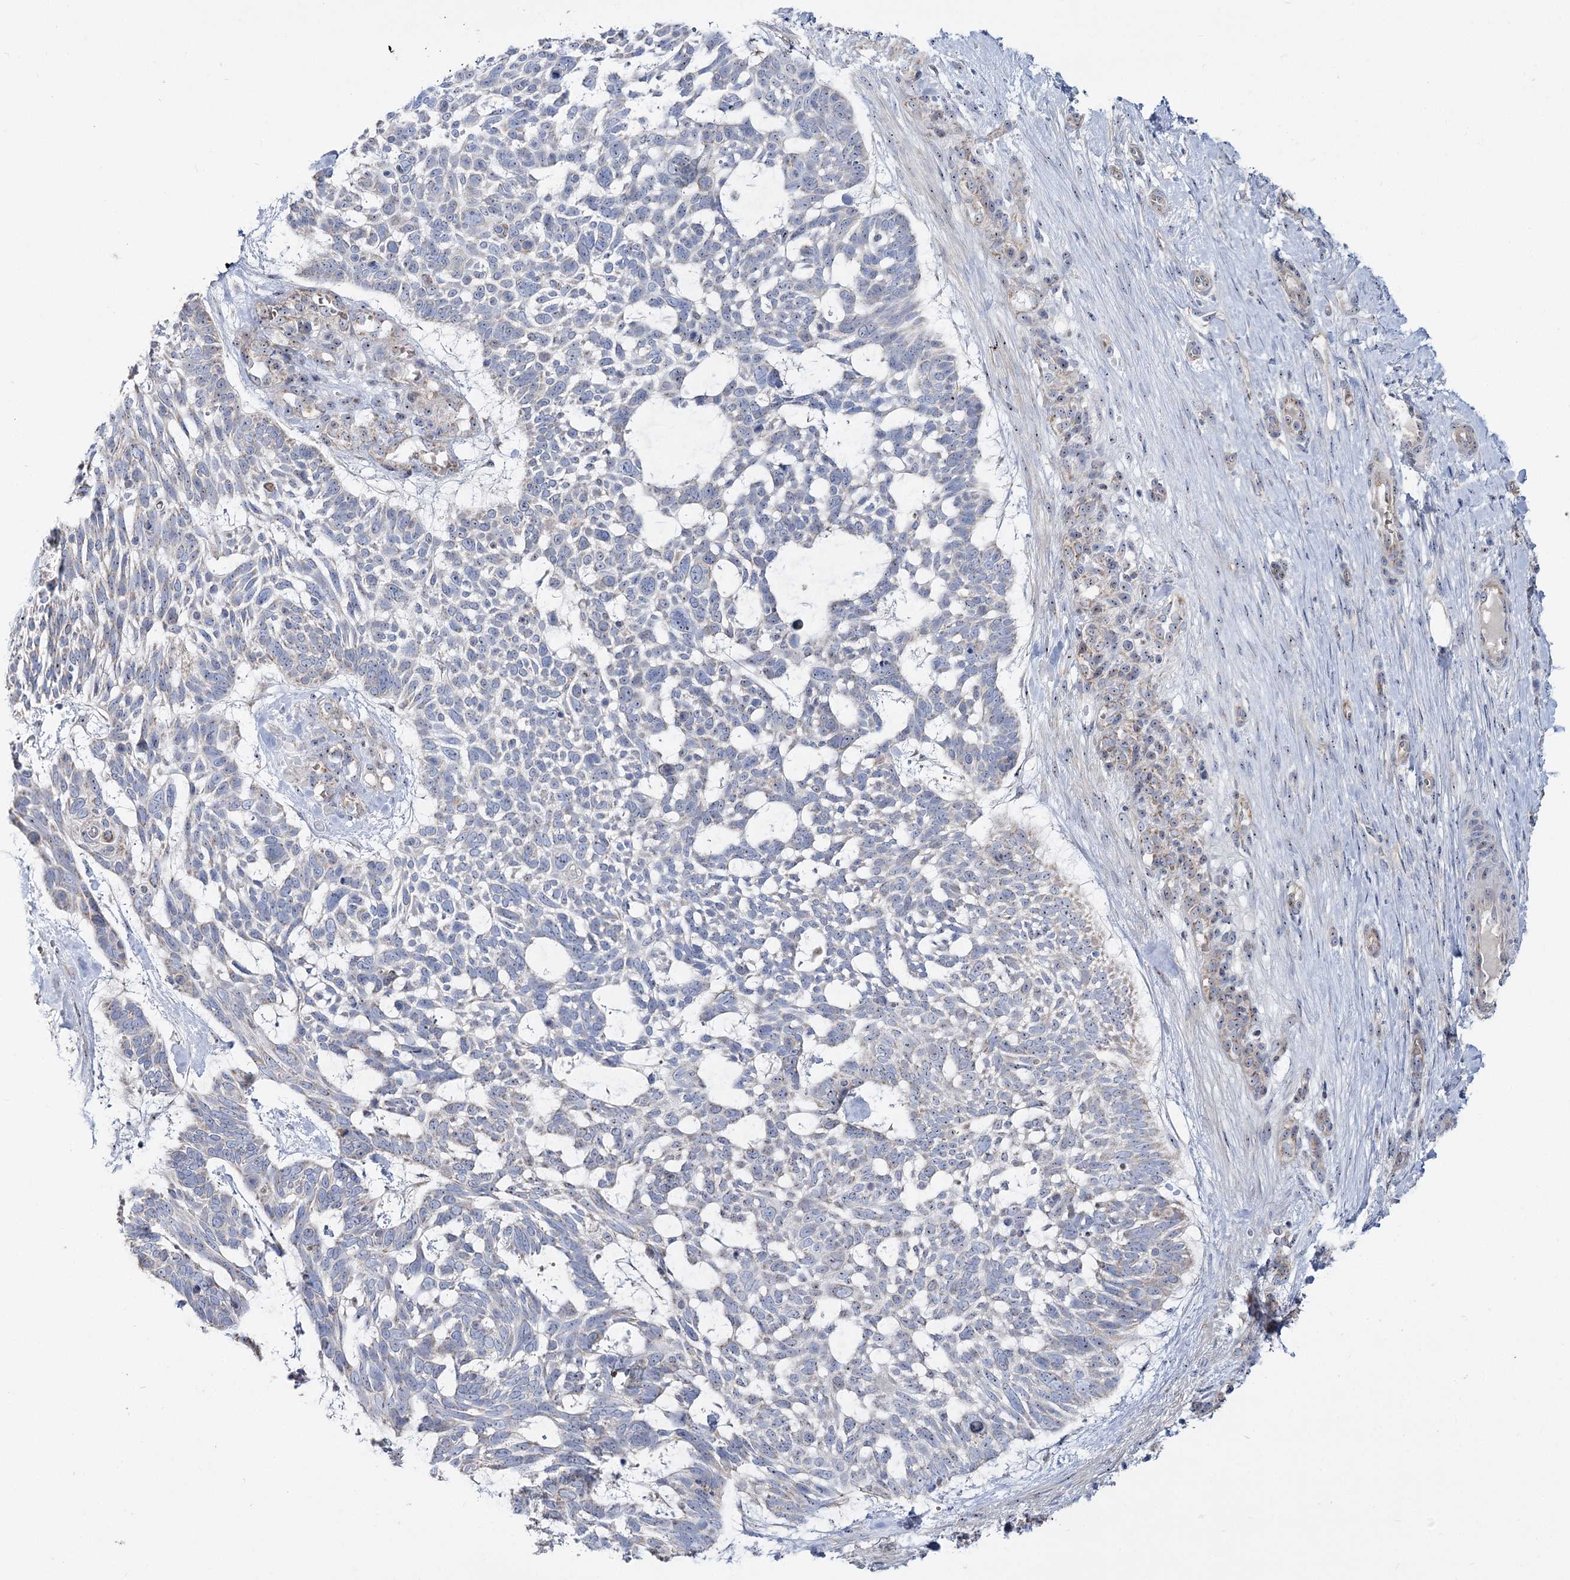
{"staining": {"intensity": "negative", "quantity": "none", "location": "none"}, "tissue": "skin cancer", "cell_type": "Tumor cells", "image_type": "cancer", "snomed": [{"axis": "morphology", "description": "Basal cell carcinoma"}, {"axis": "topography", "description": "Skin"}], "caption": "IHC photomicrograph of skin cancer stained for a protein (brown), which displays no expression in tumor cells.", "gene": "SUOX", "patient": {"sex": "male", "age": 88}}